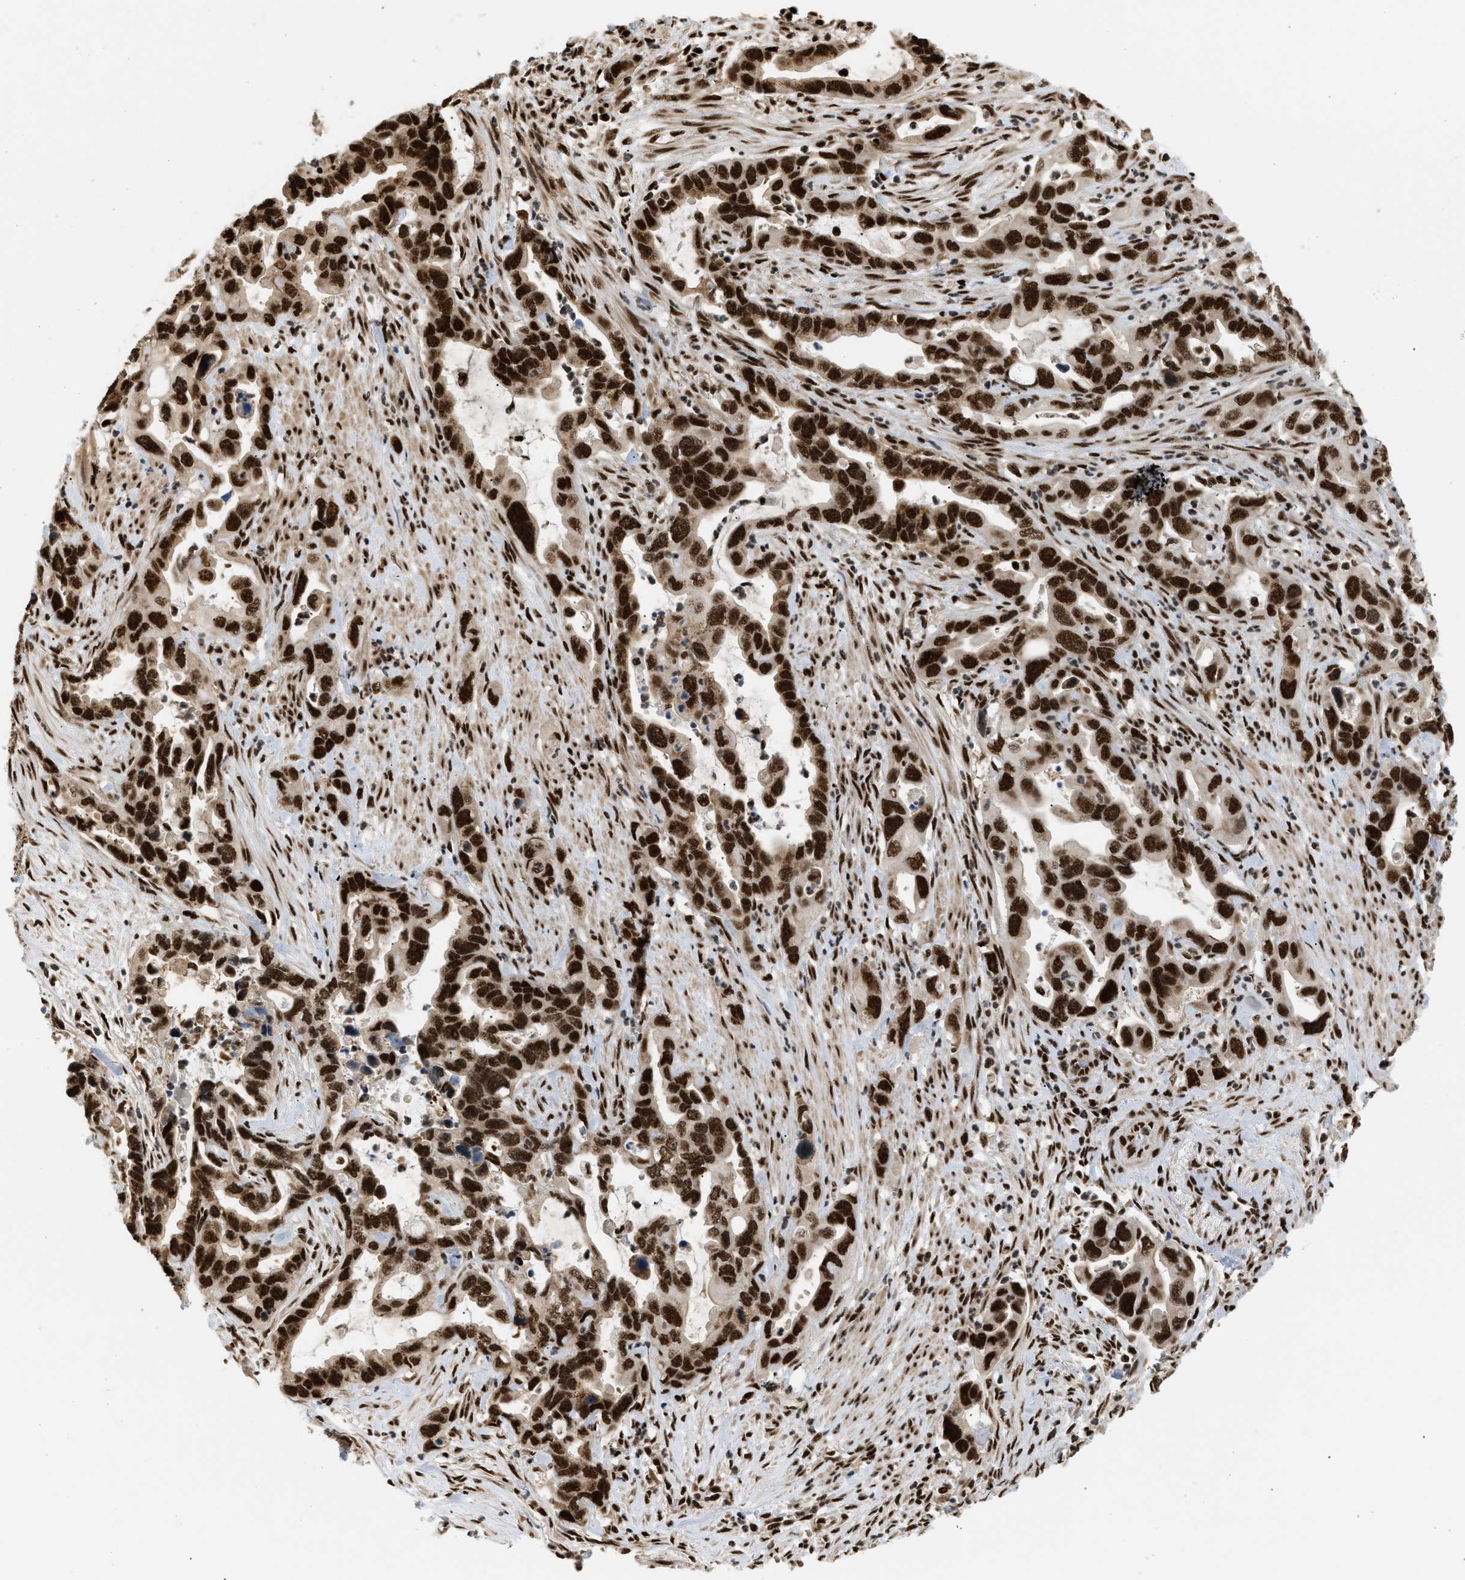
{"staining": {"intensity": "strong", "quantity": ">75%", "location": "nuclear"}, "tissue": "pancreatic cancer", "cell_type": "Tumor cells", "image_type": "cancer", "snomed": [{"axis": "morphology", "description": "Adenocarcinoma, NOS"}, {"axis": "topography", "description": "Pancreas"}], "caption": "Strong nuclear staining for a protein is appreciated in approximately >75% of tumor cells of pancreatic adenocarcinoma using IHC.", "gene": "RBM5", "patient": {"sex": "female", "age": 70}}